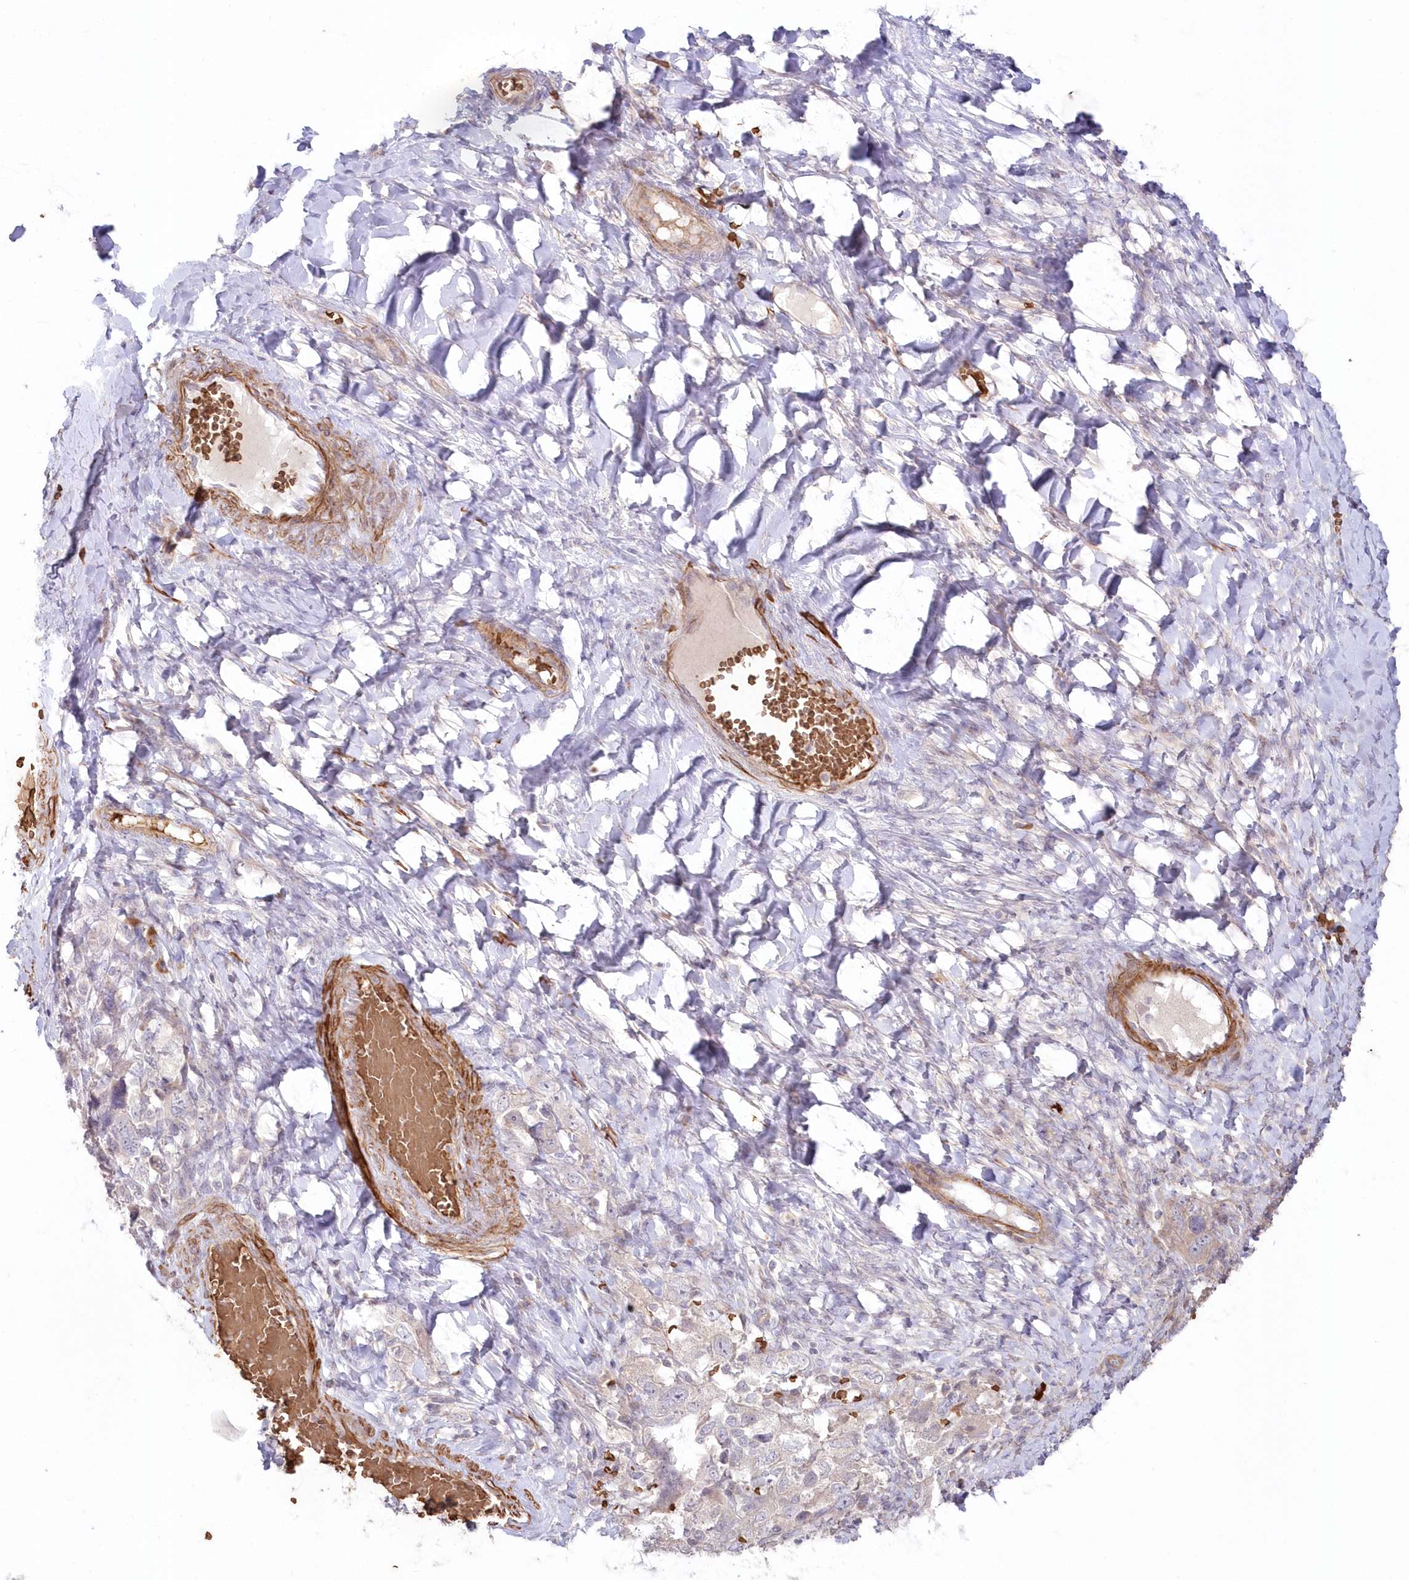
{"staining": {"intensity": "weak", "quantity": "<25%", "location": "cytoplasmic/membranous"}, "tissue": "ovarian cancer", "cell_type": "Tumor cells", "image_type": "cancer", "snomed": [{"axis": "morphology", "description": "Carcinoma, NOS"}, {"axis": "morphology", "description": "Cystadenocarcinoma, serous, NOS"}, {"axis": "topography", "description": "Ovary"}], "caption": "There is no significant positivity in tumor cells of ovarian cancer (carcinoma). (DAB immunohistochemistry, high magnification).", "gene": "SERINC1", "patient": {"sex": "female", "age": 69}}